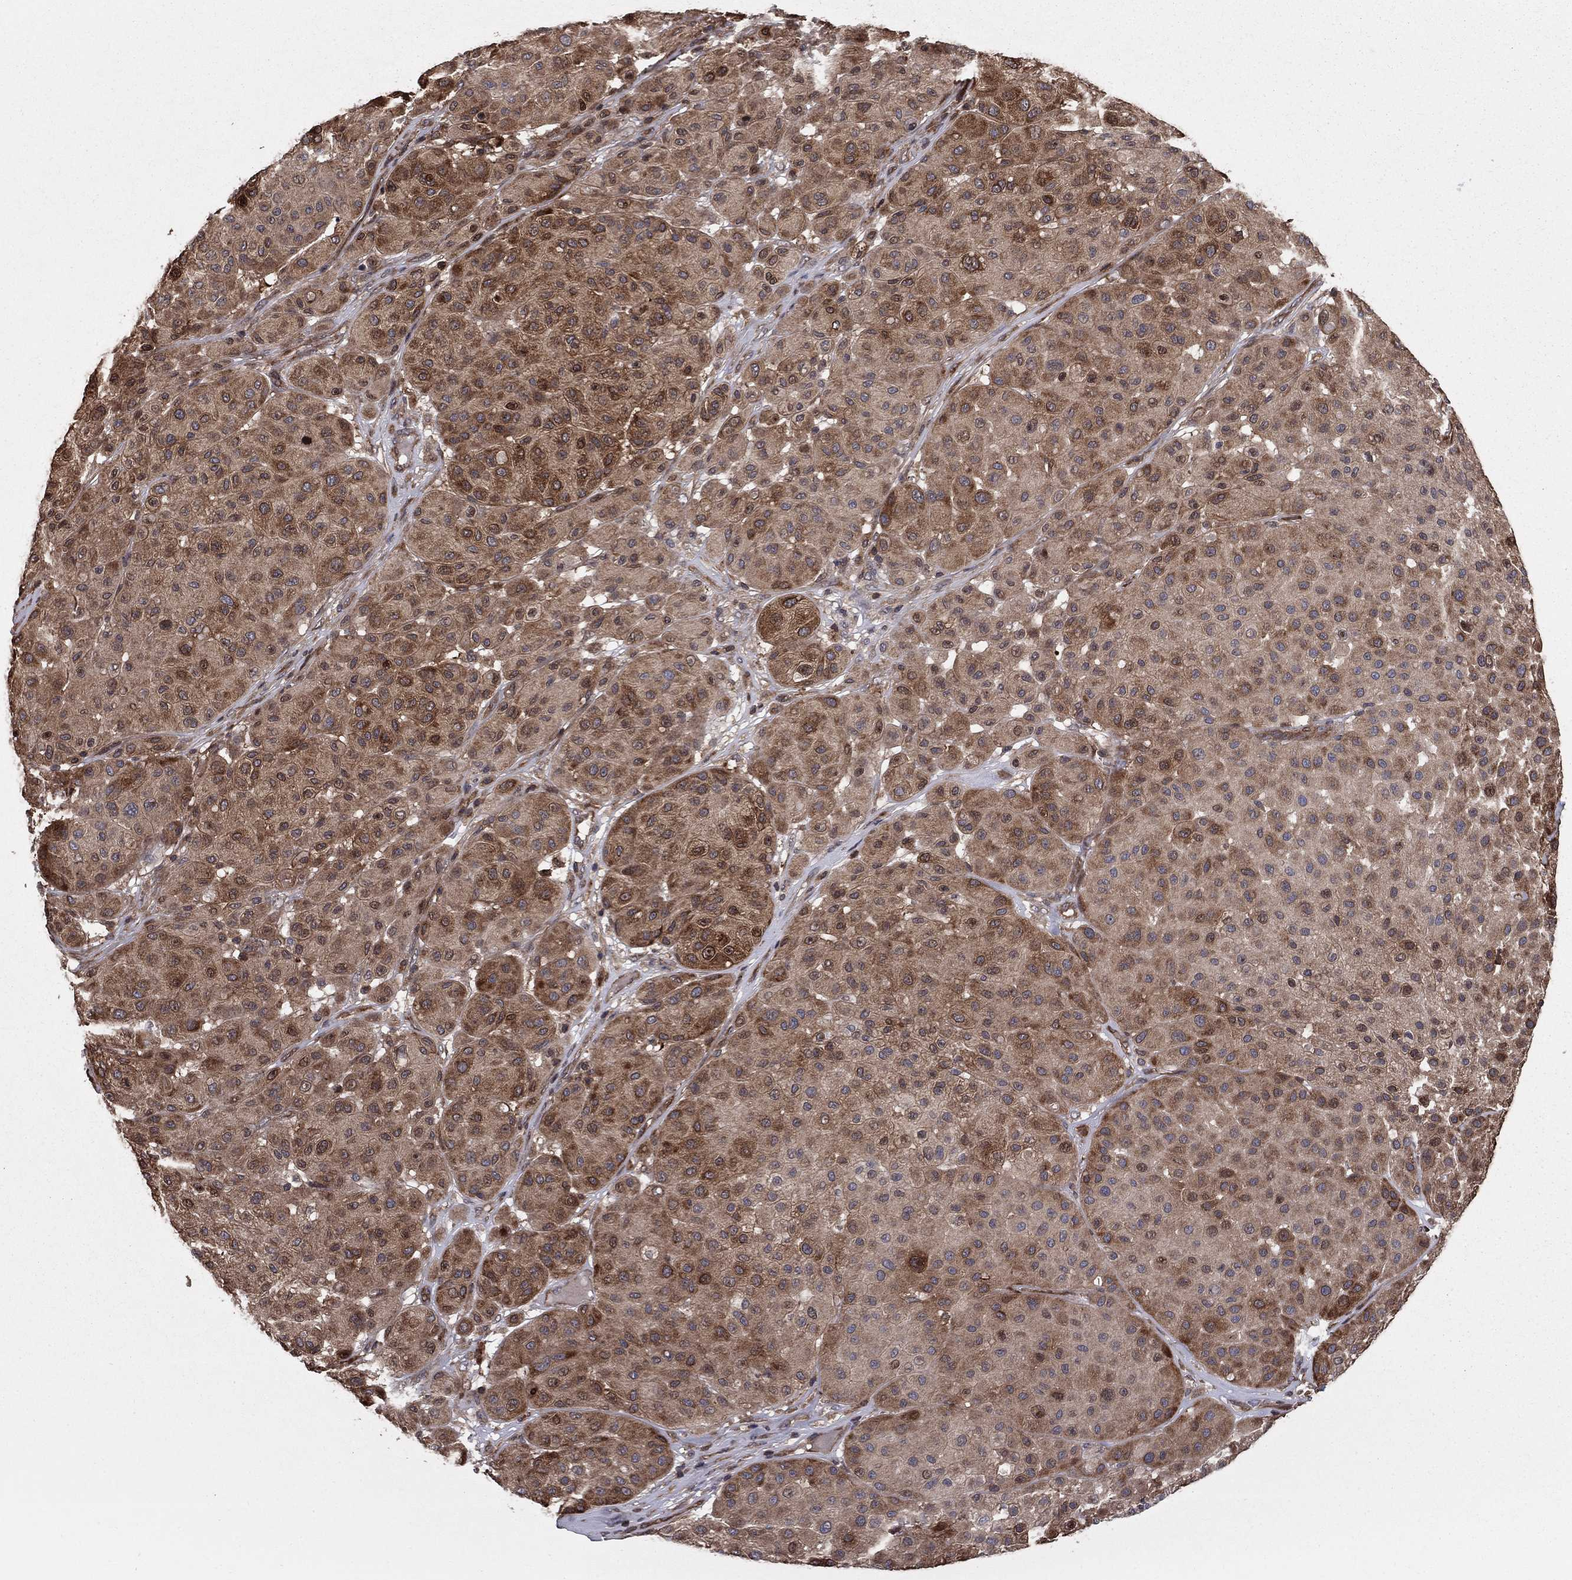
{"staining": {"intensity": "moderate", "quantity": "<25%", "location": "cytoplasmic/membranous"}, "tissue": "melanoma", "cell_type": "Tumor cells", "image_type": "cancer", "snomed": [{"axis": "morphology", "description": "Malignant melanoma, Metastatic site"}, {"axis": "topography", "description": "Smooth muscle"}], "caption": "Immunohistochemistry staining of malignant melanoma (metastatic site), which exhibits low levels of moderate cytoplasmic/membranous positivity in approximately <25% of tumor cells indicating moderate cytoplasmic/membranous protein positivity. The staining was performed using DAB (brown) for protein detection and nuclei were counterstained in hematoxylin (blue).", "gene": "GYG1", "patient": {"sex": "male", "age": 41}}